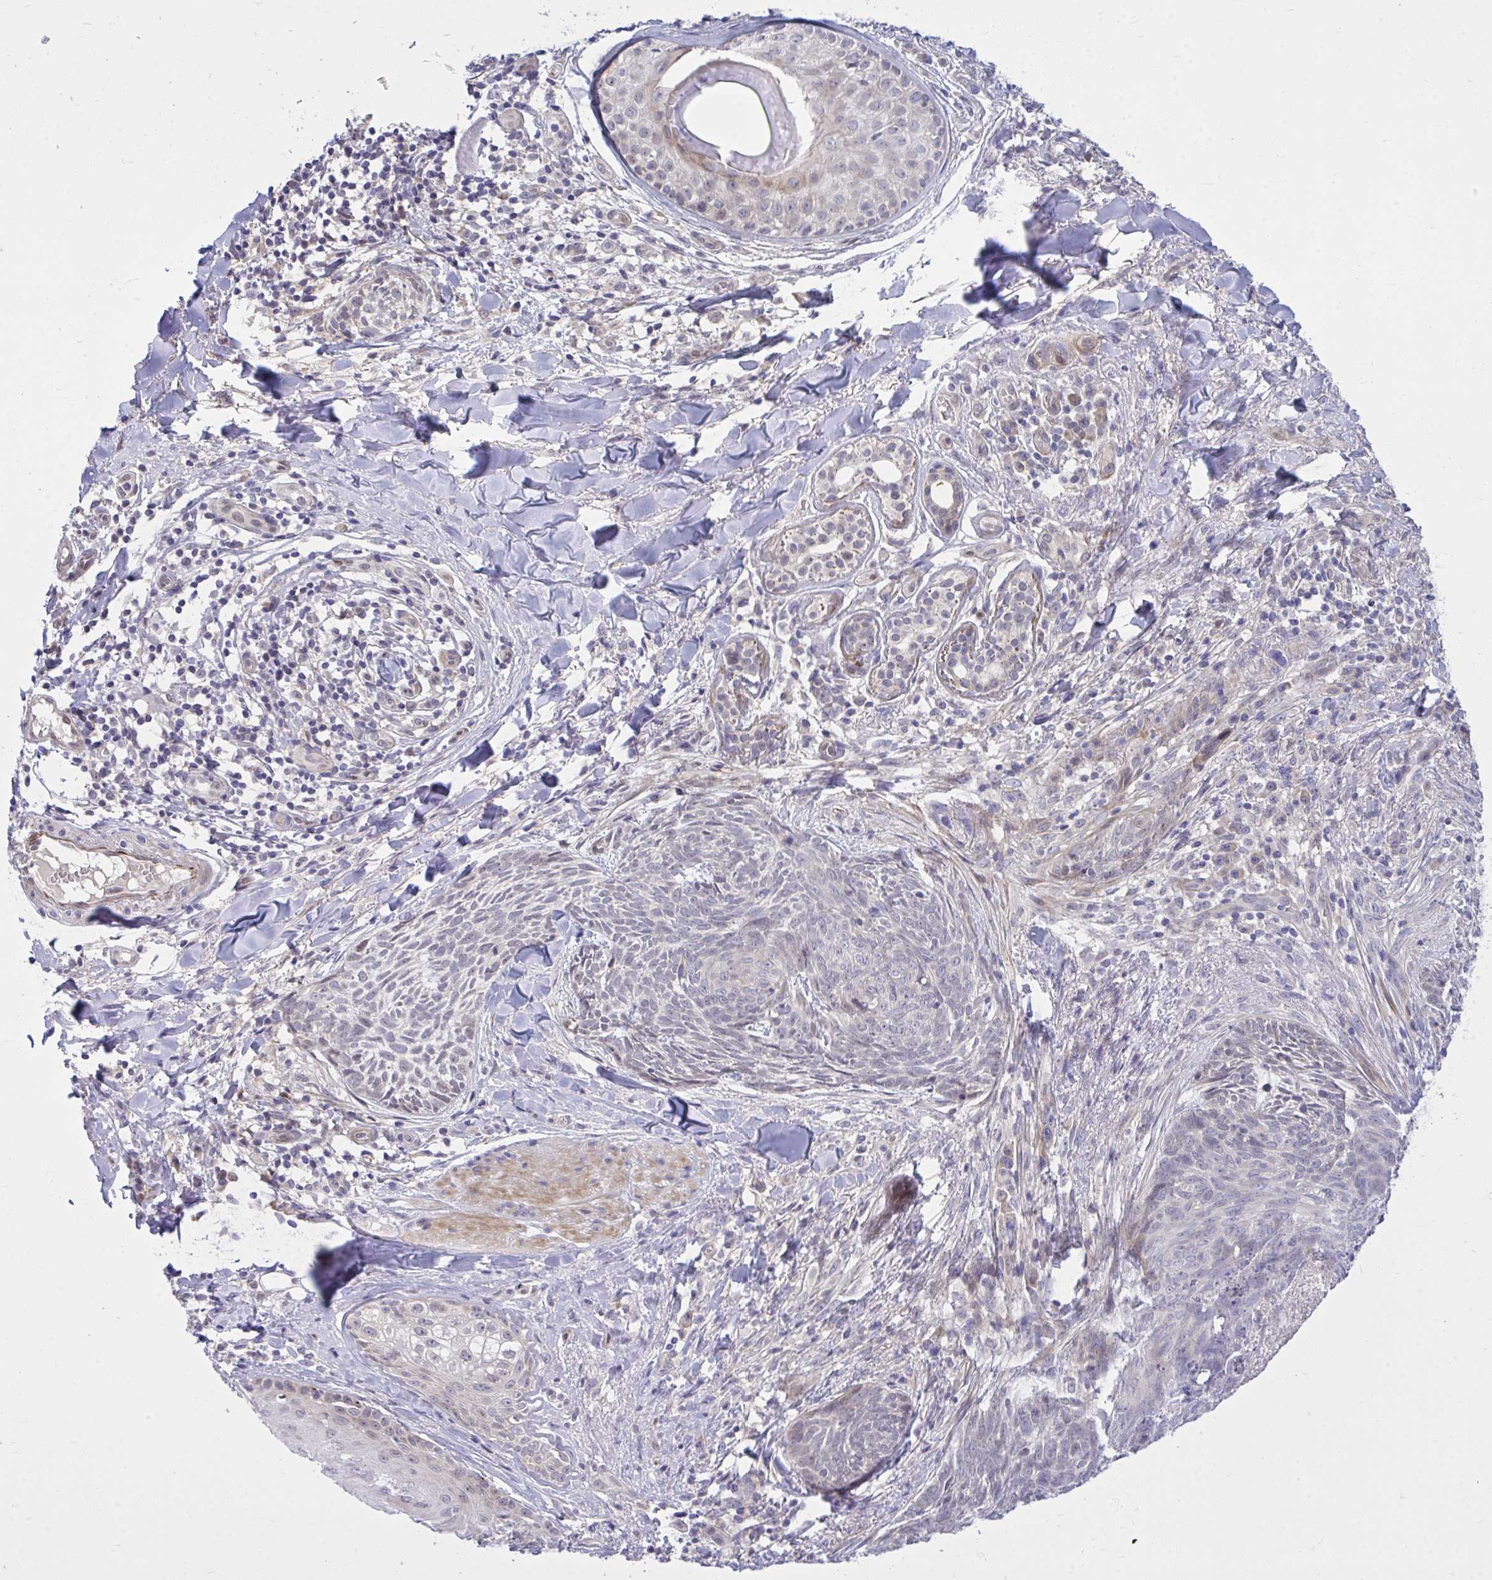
{"staining": {"intensity": "negative", "quantity": "none", "location": "none"}, "tissue": "skin cancer", "cell_type": "Tumor cells", "image_type": "cancer", "snomed": [{"axis": "morphology", "description": "Basal cell carcinoma"}, {"axis": "topography", "description": "Skin"}], "caption": "DAB (3,3'-diaminobenzidine) immunohistochemical staining of human skin basal cell carcinoma demonstrates no significant staining in tumor cells. (Stains: DAB (3,3'-diaminobenzidine) IHC with hematoxylin counter stain, Microscopy: brightfield microscopy at high magnification).", "gene": "HMBOX1", "patient": {"sex": "female", "age": 93}}